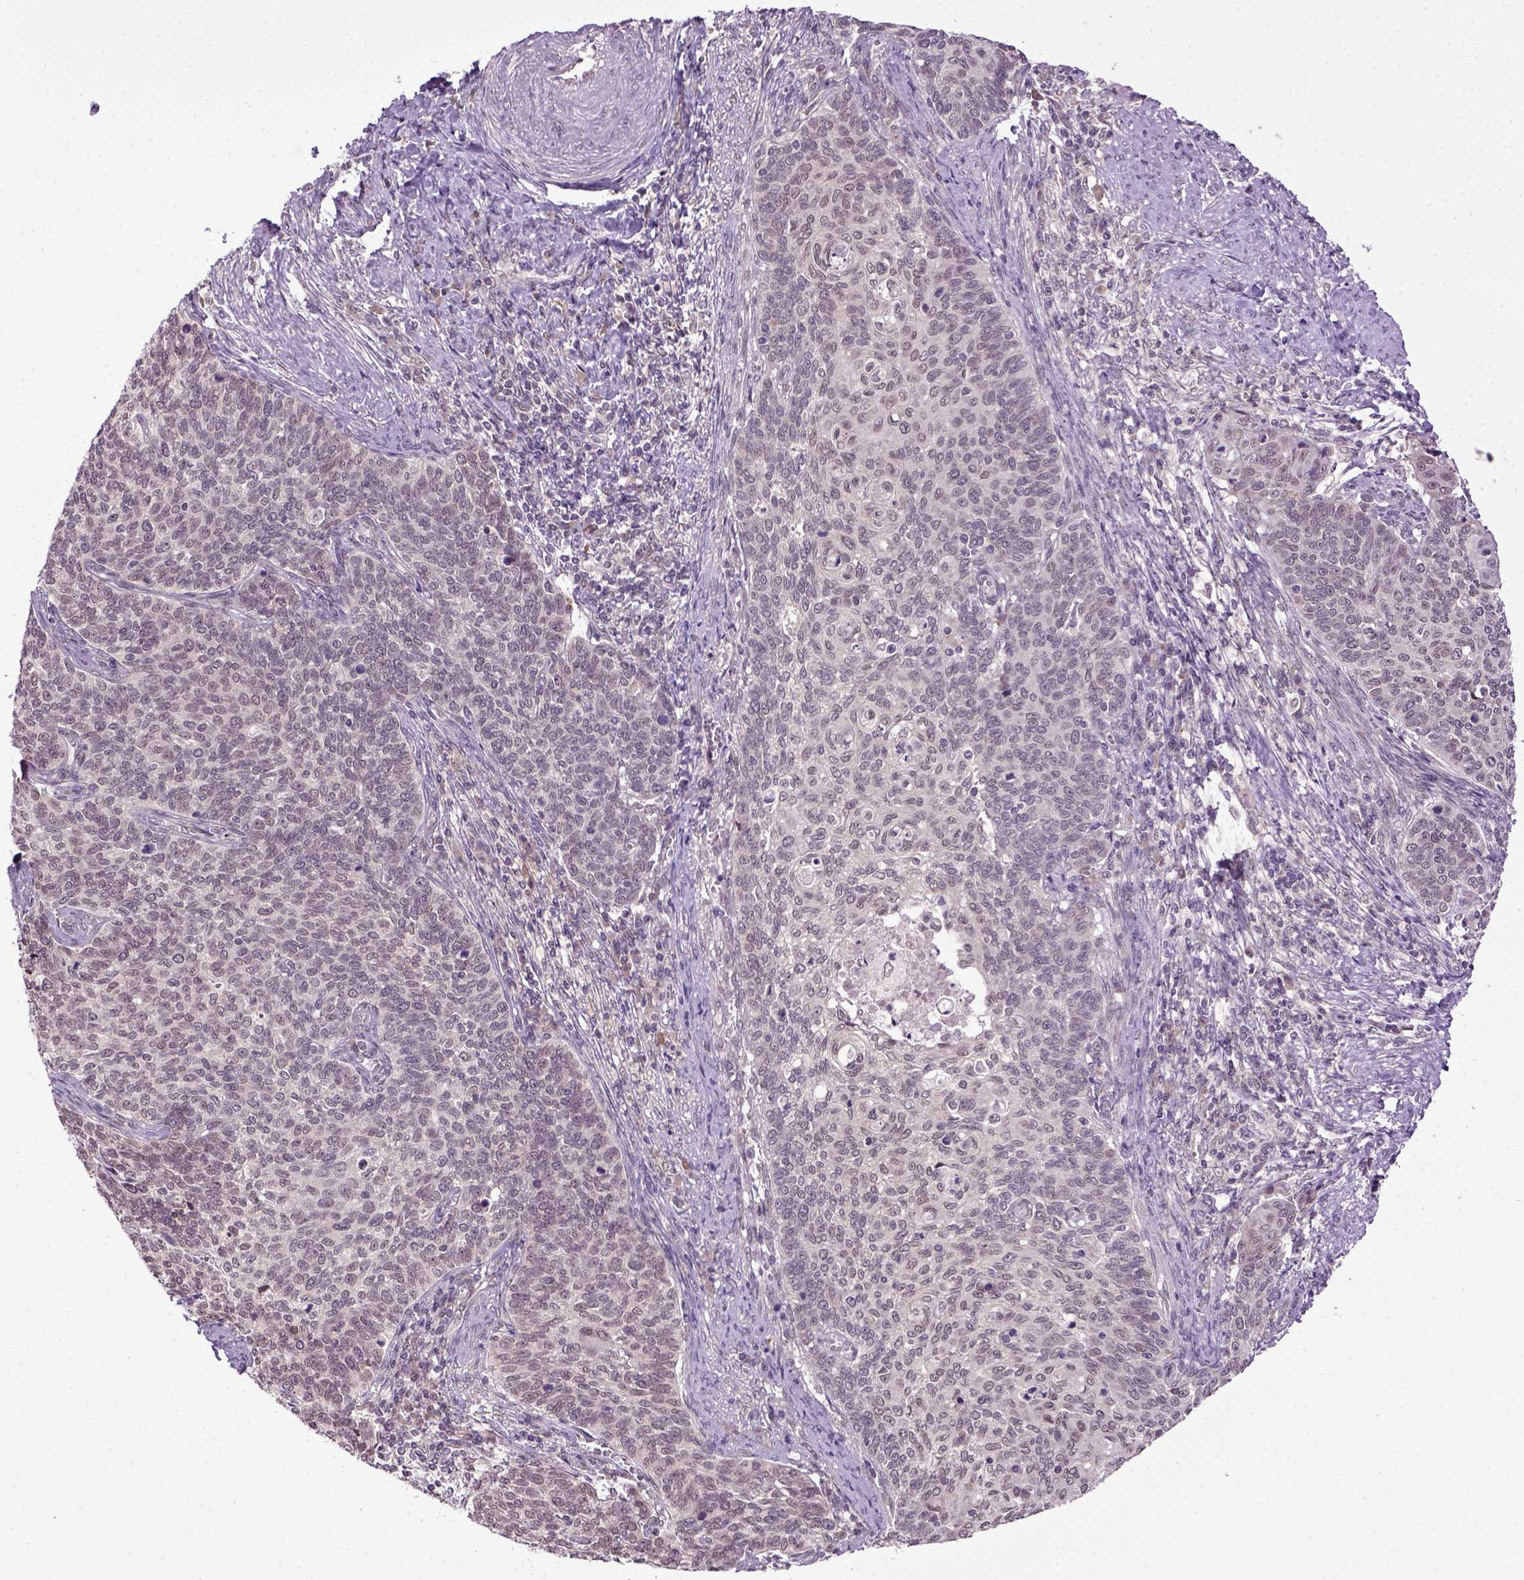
{"staining": {"intensity": "negative", "quantity": "none", "location": "none"}, "tissue": "cervical cancer", "cell_type": "Tumor cells", "image_type": "cancer", "snomed": [{"axis": "morphology", "description": "Normal tissue, NOS"}, {"axis": "morphology", "description": "Squamous cell carcinoma, NOS"}, {"axis": "topography", "description": "Cervix"}], "caption": "This is an immunohistochemistry (IHC) histopathology image of human cervical cancer (squamous cell carcinoma). There is no staining in tumor cells.", "gene": "RAB43", "patient": {"sex": "female", "age": 39}}